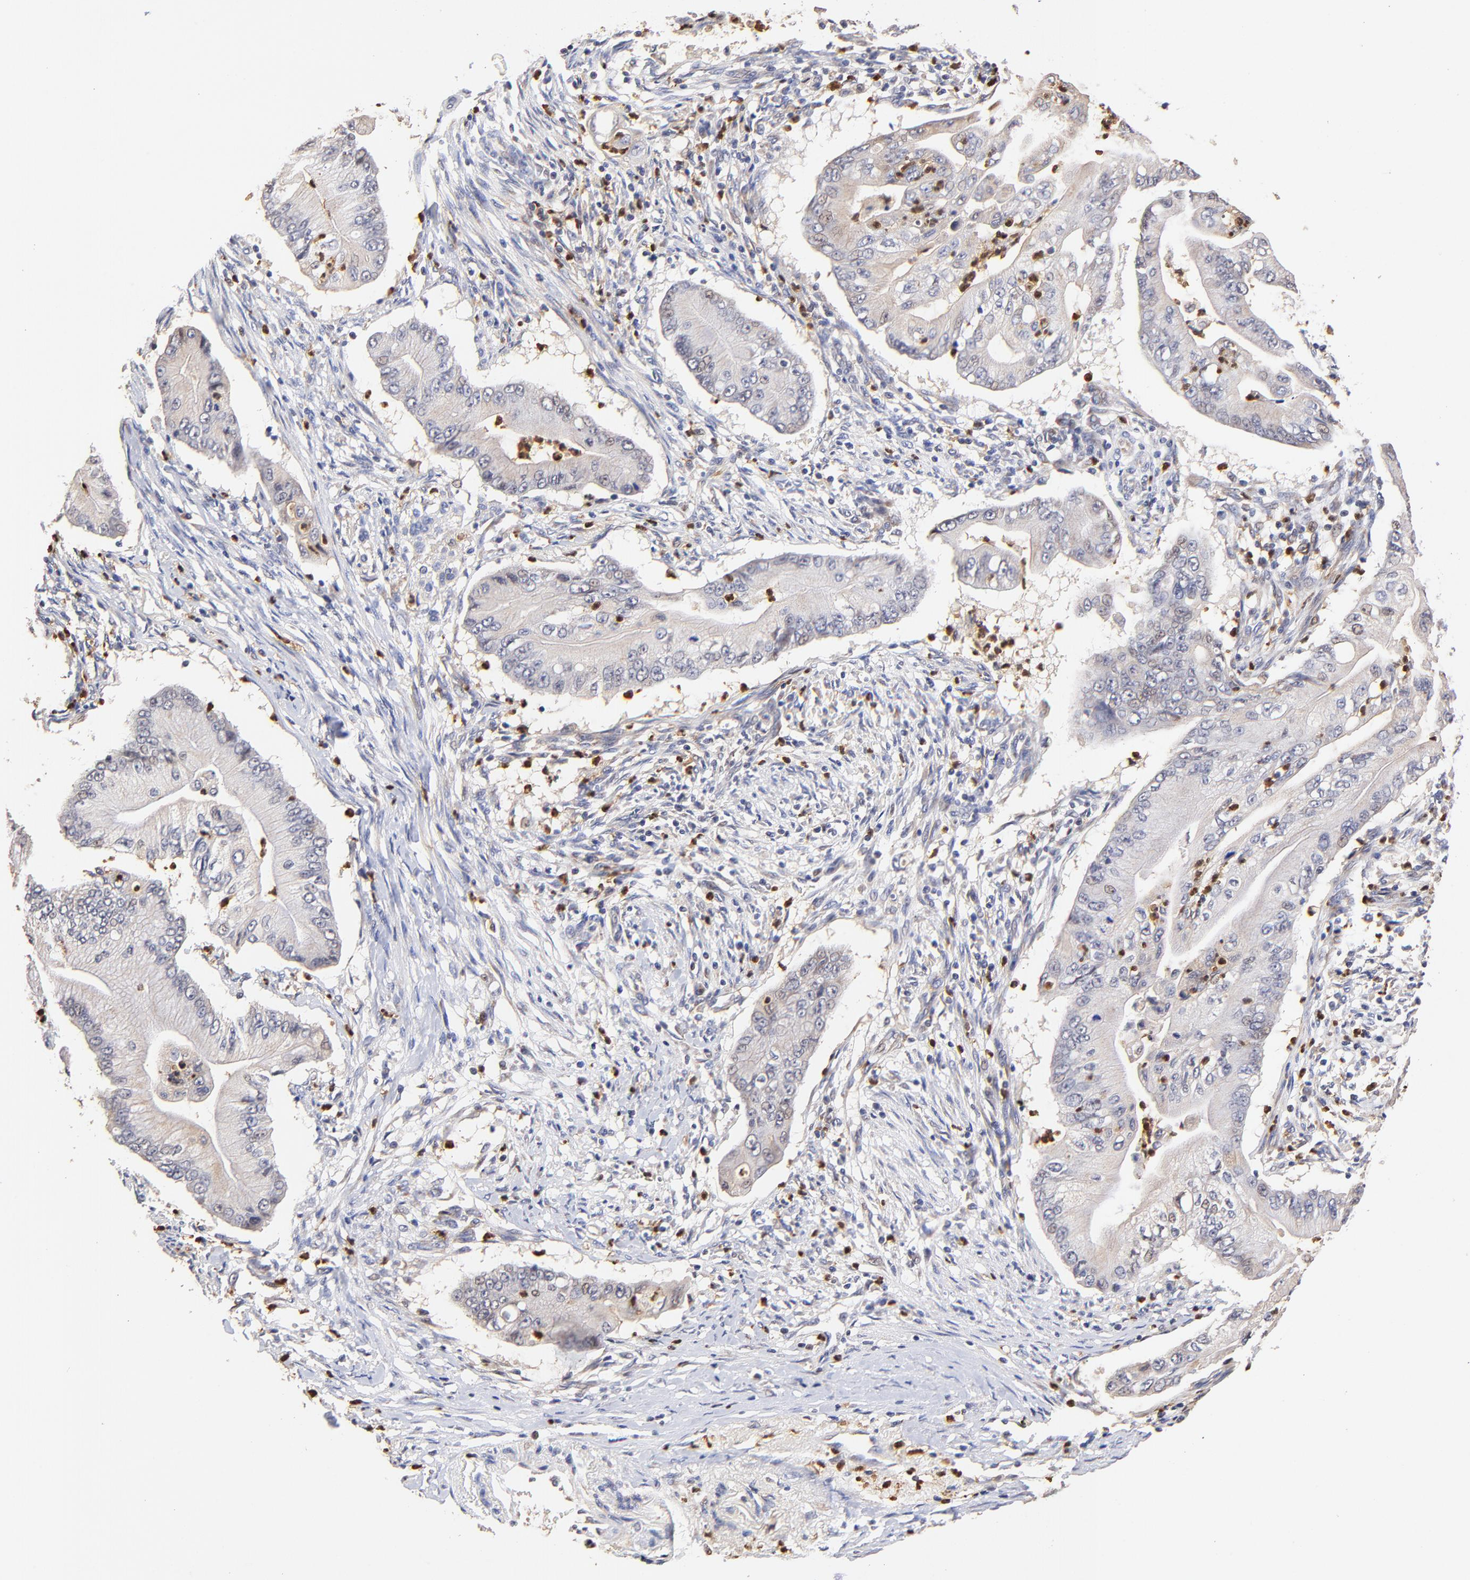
{"staining": {"intensity": "weak", "quantity": "<25%", "location": "nuclear"}, "tissue": "pancreatic cancer", "cell_type": "Tumor cells", "image_type": "cancer", "snomed": [{"axis": "morphology", "description": "Adenocarcinoma, NOS"}, {"axis": "topography", "description": "Pancreas"}], "caption": "A histopathology image of human pancreatic cancer is negative for staining in tumor cells.", "gene": "BBOF1", "patient": {"sex": "male", "age": 62}}